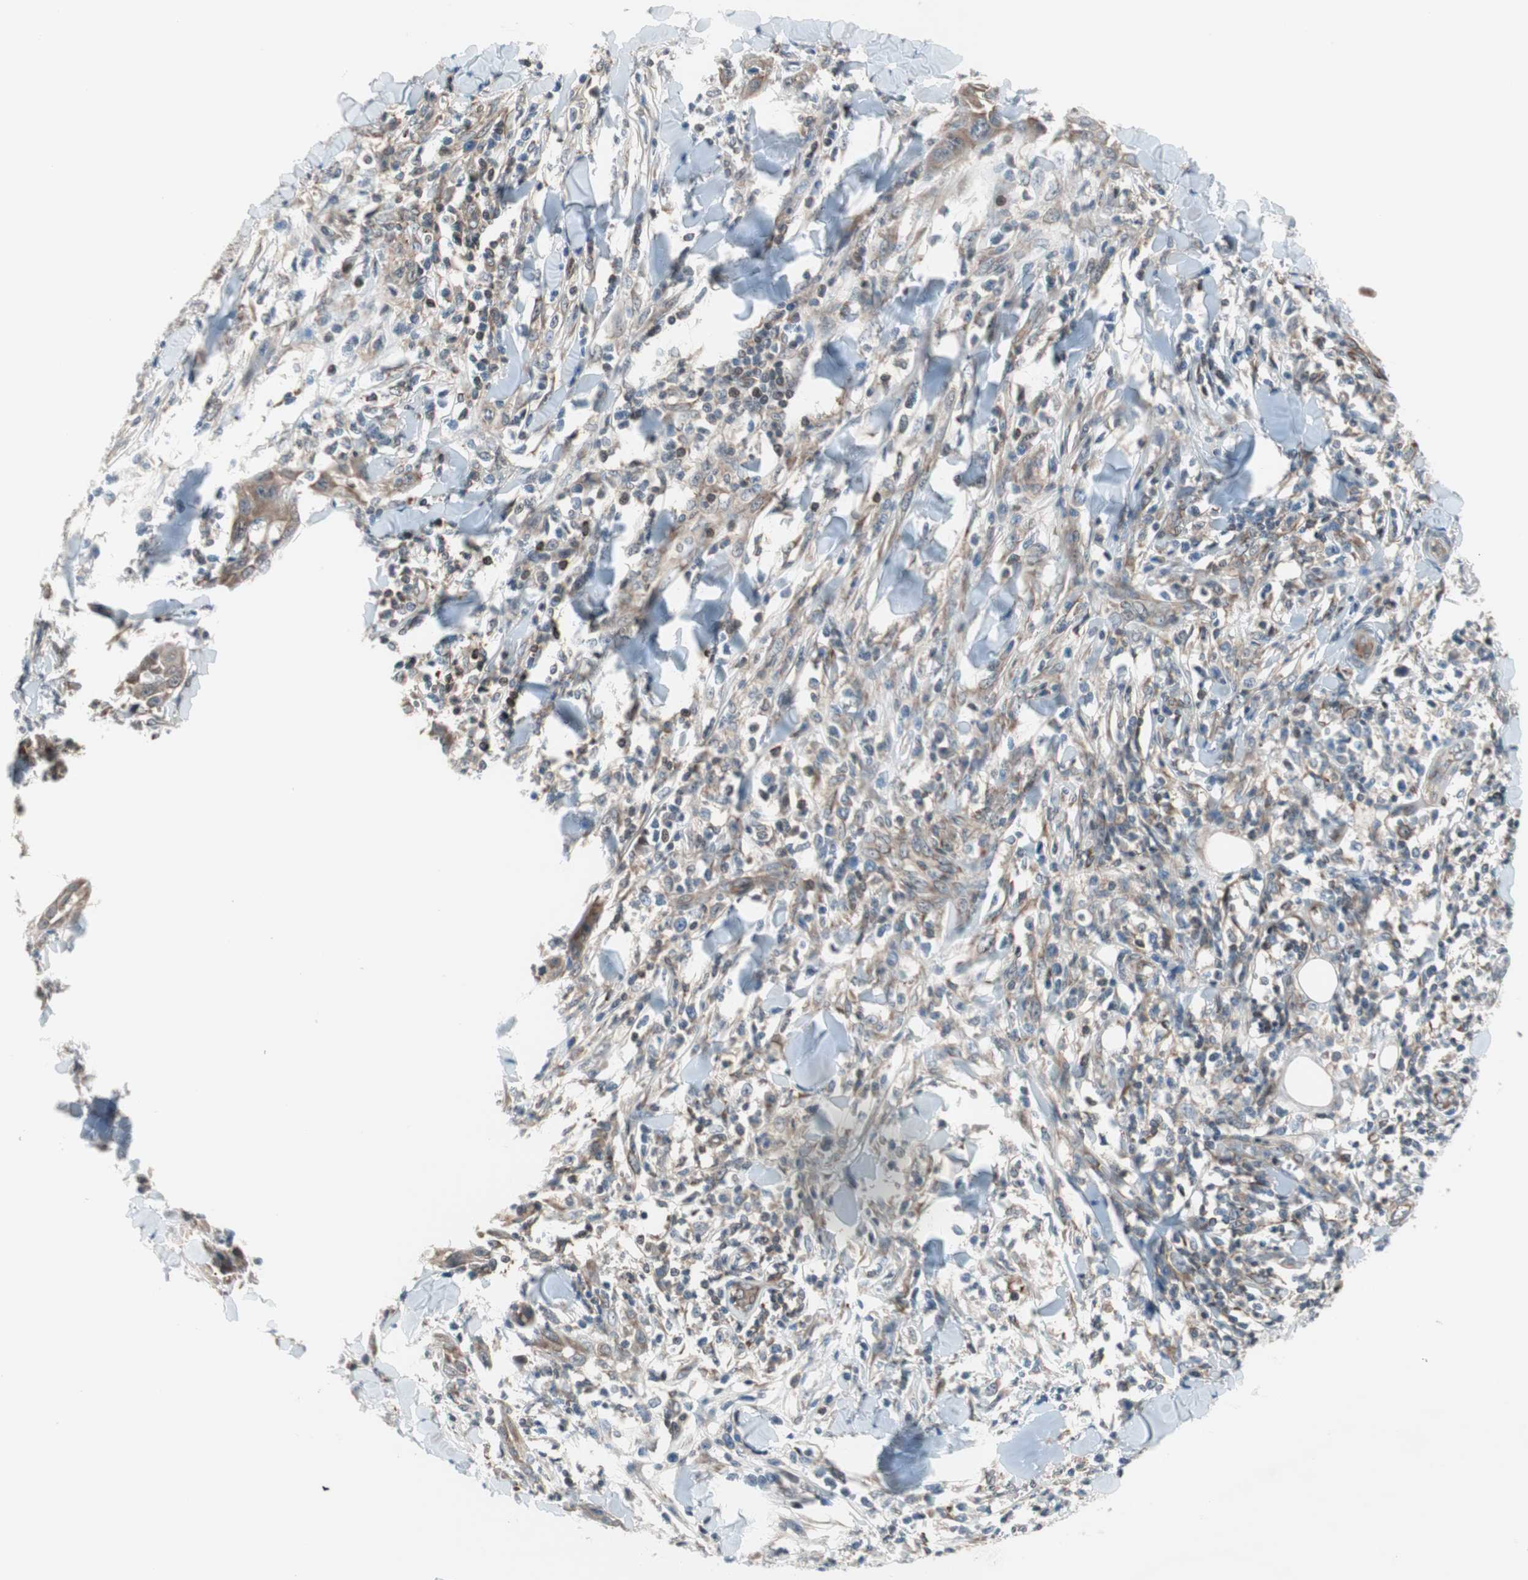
{"staining": {"intensity": "moderate", "quantity": "25%-75%", "location": "cytoplasmic/membranous"}, "tissue": "skin cancer", "cell_type": "Tumor cells", "image_type": "cancer", "snomed": [{"axis": "morphology", "description": "Squamous cell carcinoma, NOS"}, {"axis": "topography", "description": "Skin"}], "caption": "The histopathology image demonstrates a brown stain indicating the presence of a protein in the cytoplasmic/membranous of tumor cells in skin cancer.", "gene": "ZNF512B", "patient": {"sex": "male", "age": 24}}